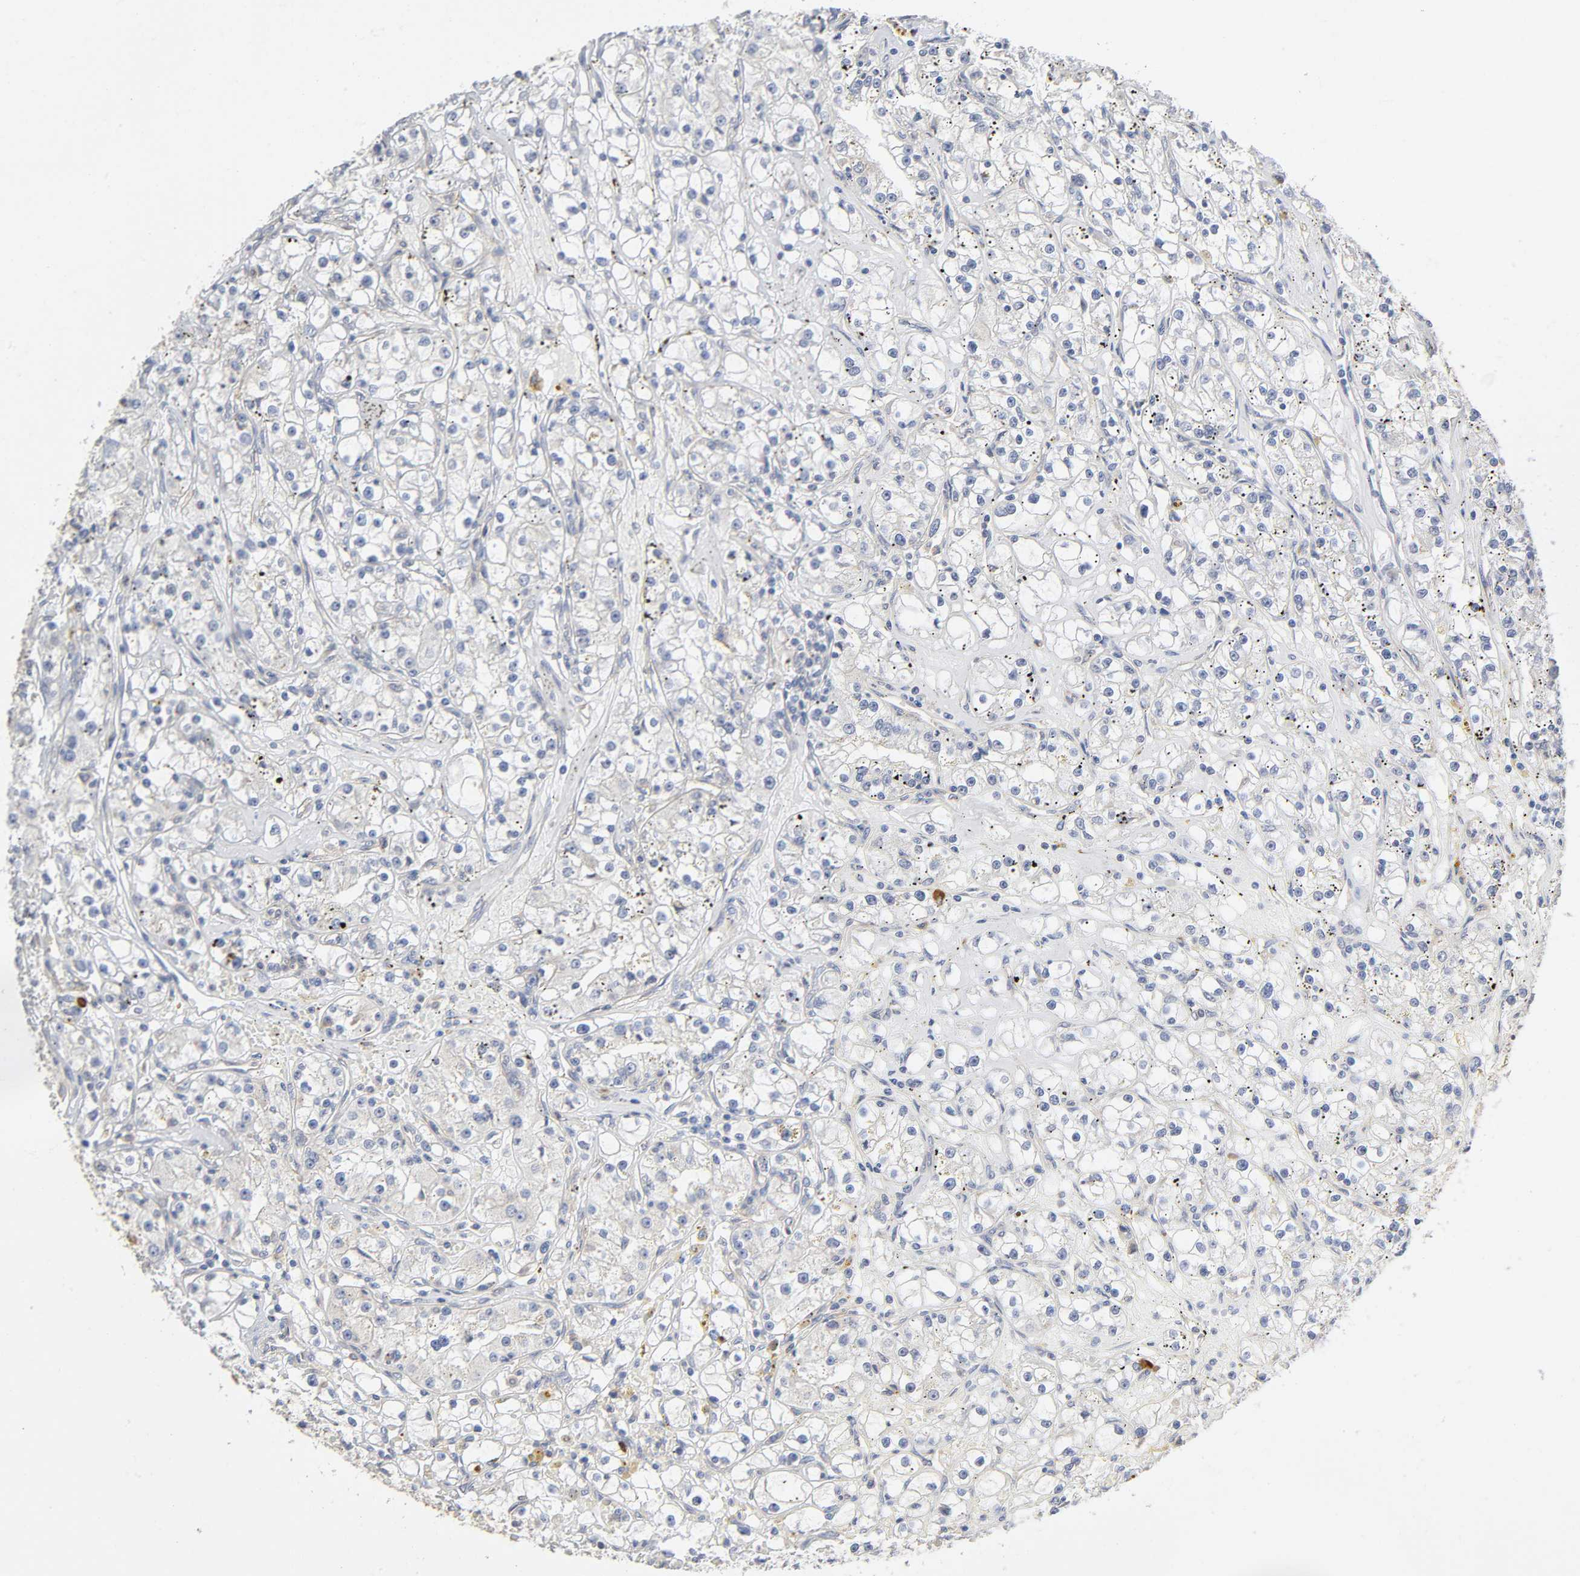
{"staining": {"intensity": "negative", "quantity": "none", "location": "none"}, "tissue": "renal cancer", "cell_type": "Tumor cells", "image_type": "cancer", "snomed": [{"axis": "morphology", "description": "Adenocarcinoma, NOS"}, {"axis": "topography", "description": "Kidney"}], "caption": "The image demonstrates no significant staining in tumor cells of renal adenocarcinoma. (Immunohistochemistry, brightfield microscopy, high magnification).", "gene": "SCHIP1", "patient": {"sex": "male", "age": 56}}